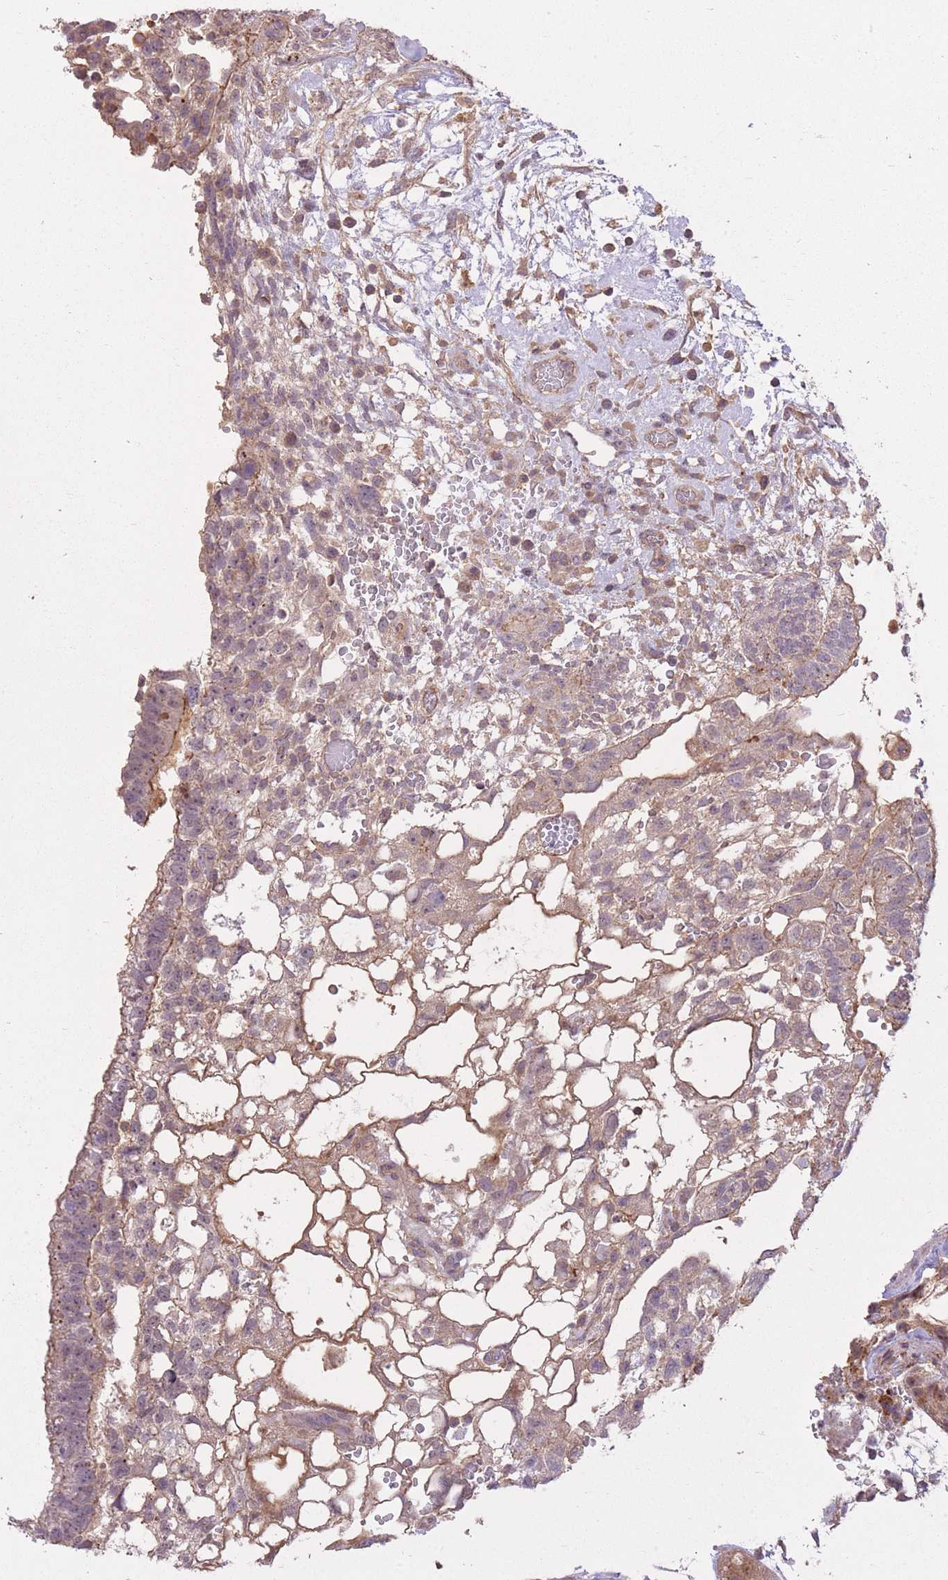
{"staining": {"intensity": "weak", "quantity": "25%-75%", "location": "cytoplasmic/membranous"}, "tissue": "testis cancer", "cell_type": "Tumor cells", "image_type": "cancer", "snomed": [{"axis": "morphology", "description": "Normal tissue, NOS"}, {"axis": "morphology", "description": "Carcinoma, Embryonal, NOS"}, {"axis": "topography", "description": "Testis"}], "caption": "DAB (3,3'-diaminobenzidine) immunohistochemical staining of testis cancer (embryonal carcinoma) displays weak cytoplasmic/membranous protein staining in approximately 25%-75% of tumor cells.", "gene": "POLR3F", "patient": {"sex": "male", "age": 32}}